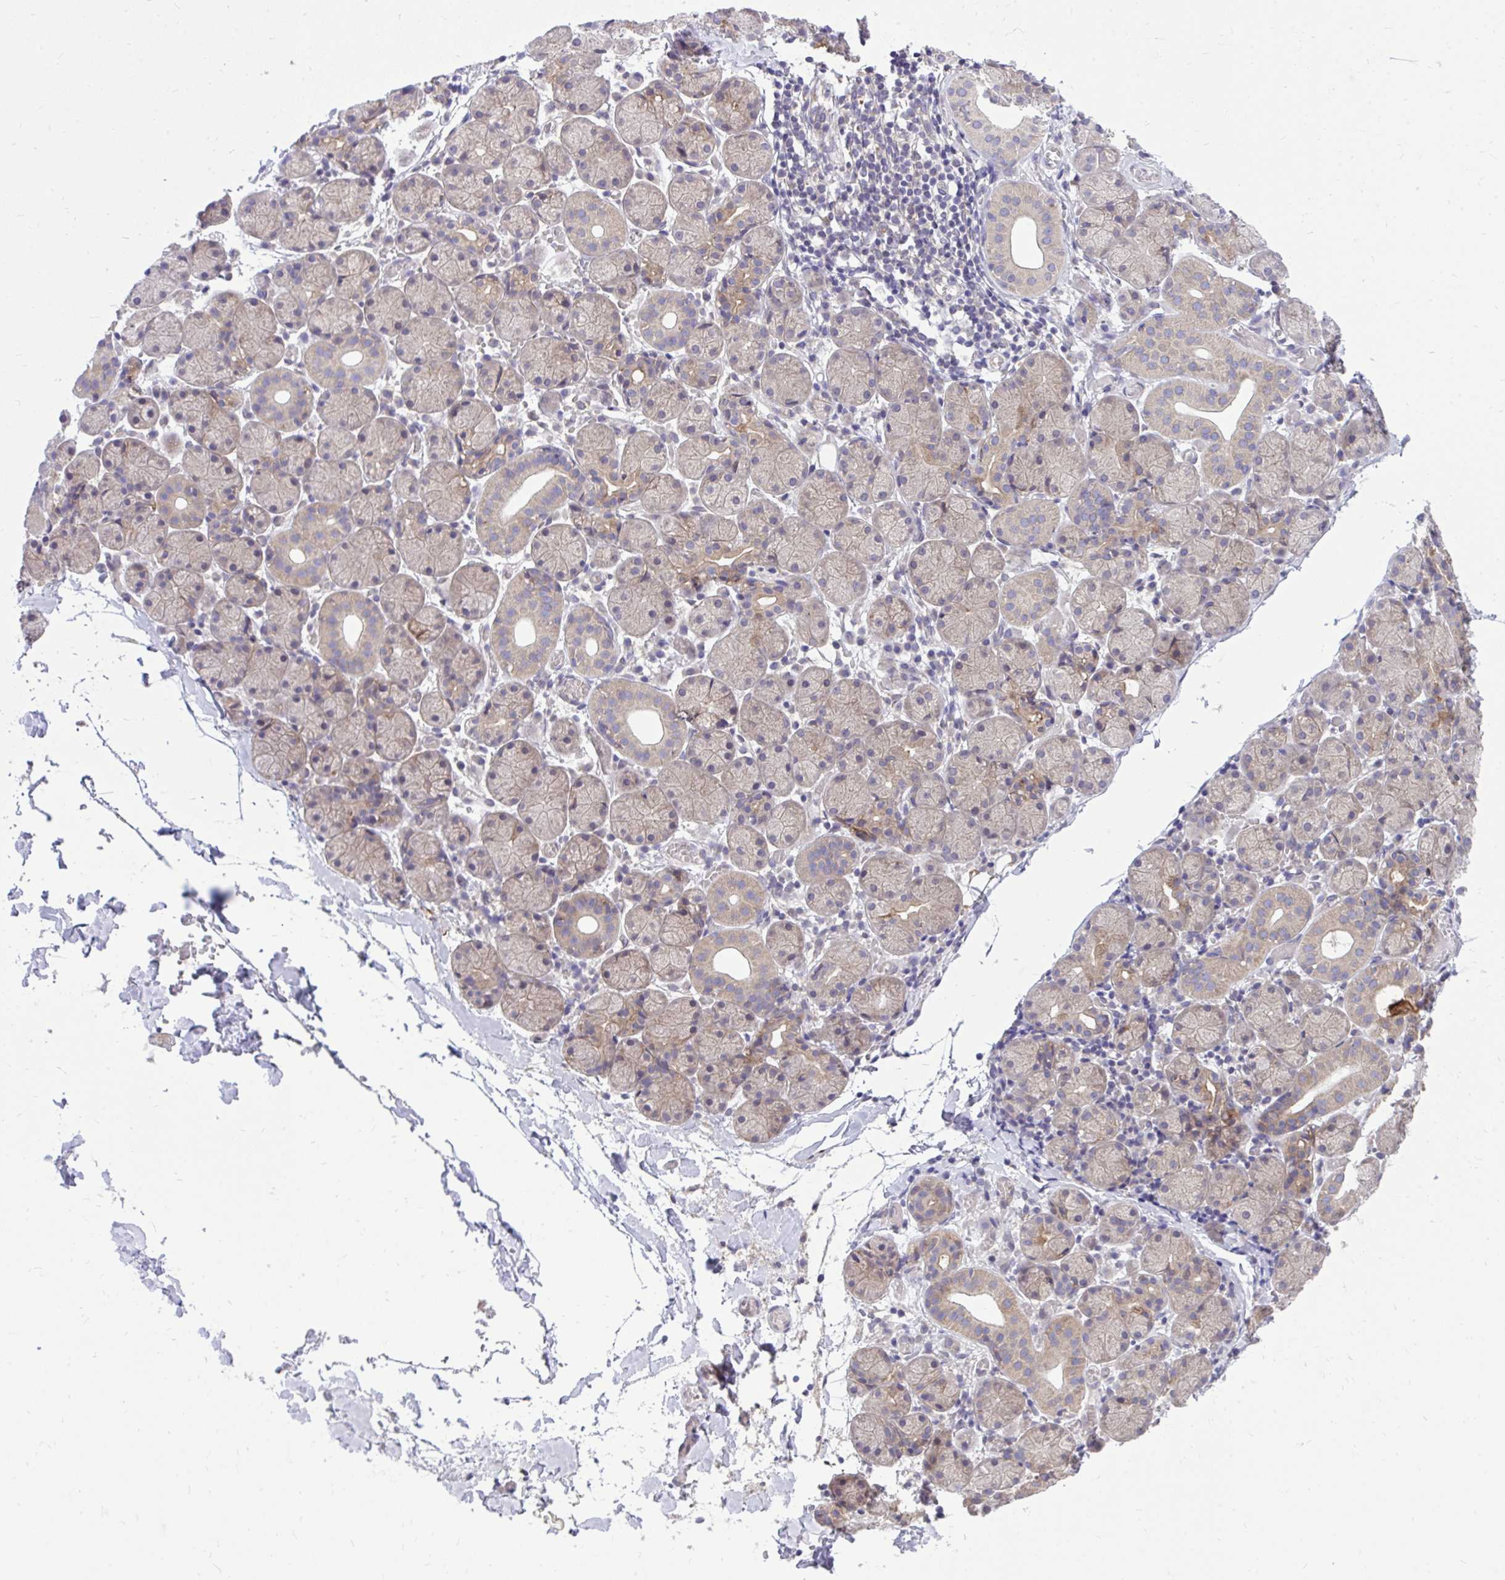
{"staining": {"intensity": "moderate", "quantity": "<25%", "location": "cytoplasmic/membranous"}, "tissue": "salivary gland", "cell_type": "Glandular cells", "image_type": "normal", "snomed": [{"axis": "morphology", "description": "Normal tissue, NOS"}, {"axis": "topography", "description": "Salivary gland"}], "caption": "Salivary gland stained with immunohistochemistry displays moderate cytoplasmic/membranous positivity in about <25% of glandular cells.", "gene": "CEACAM18", "patient": {"sex": "female", "age": 24}}